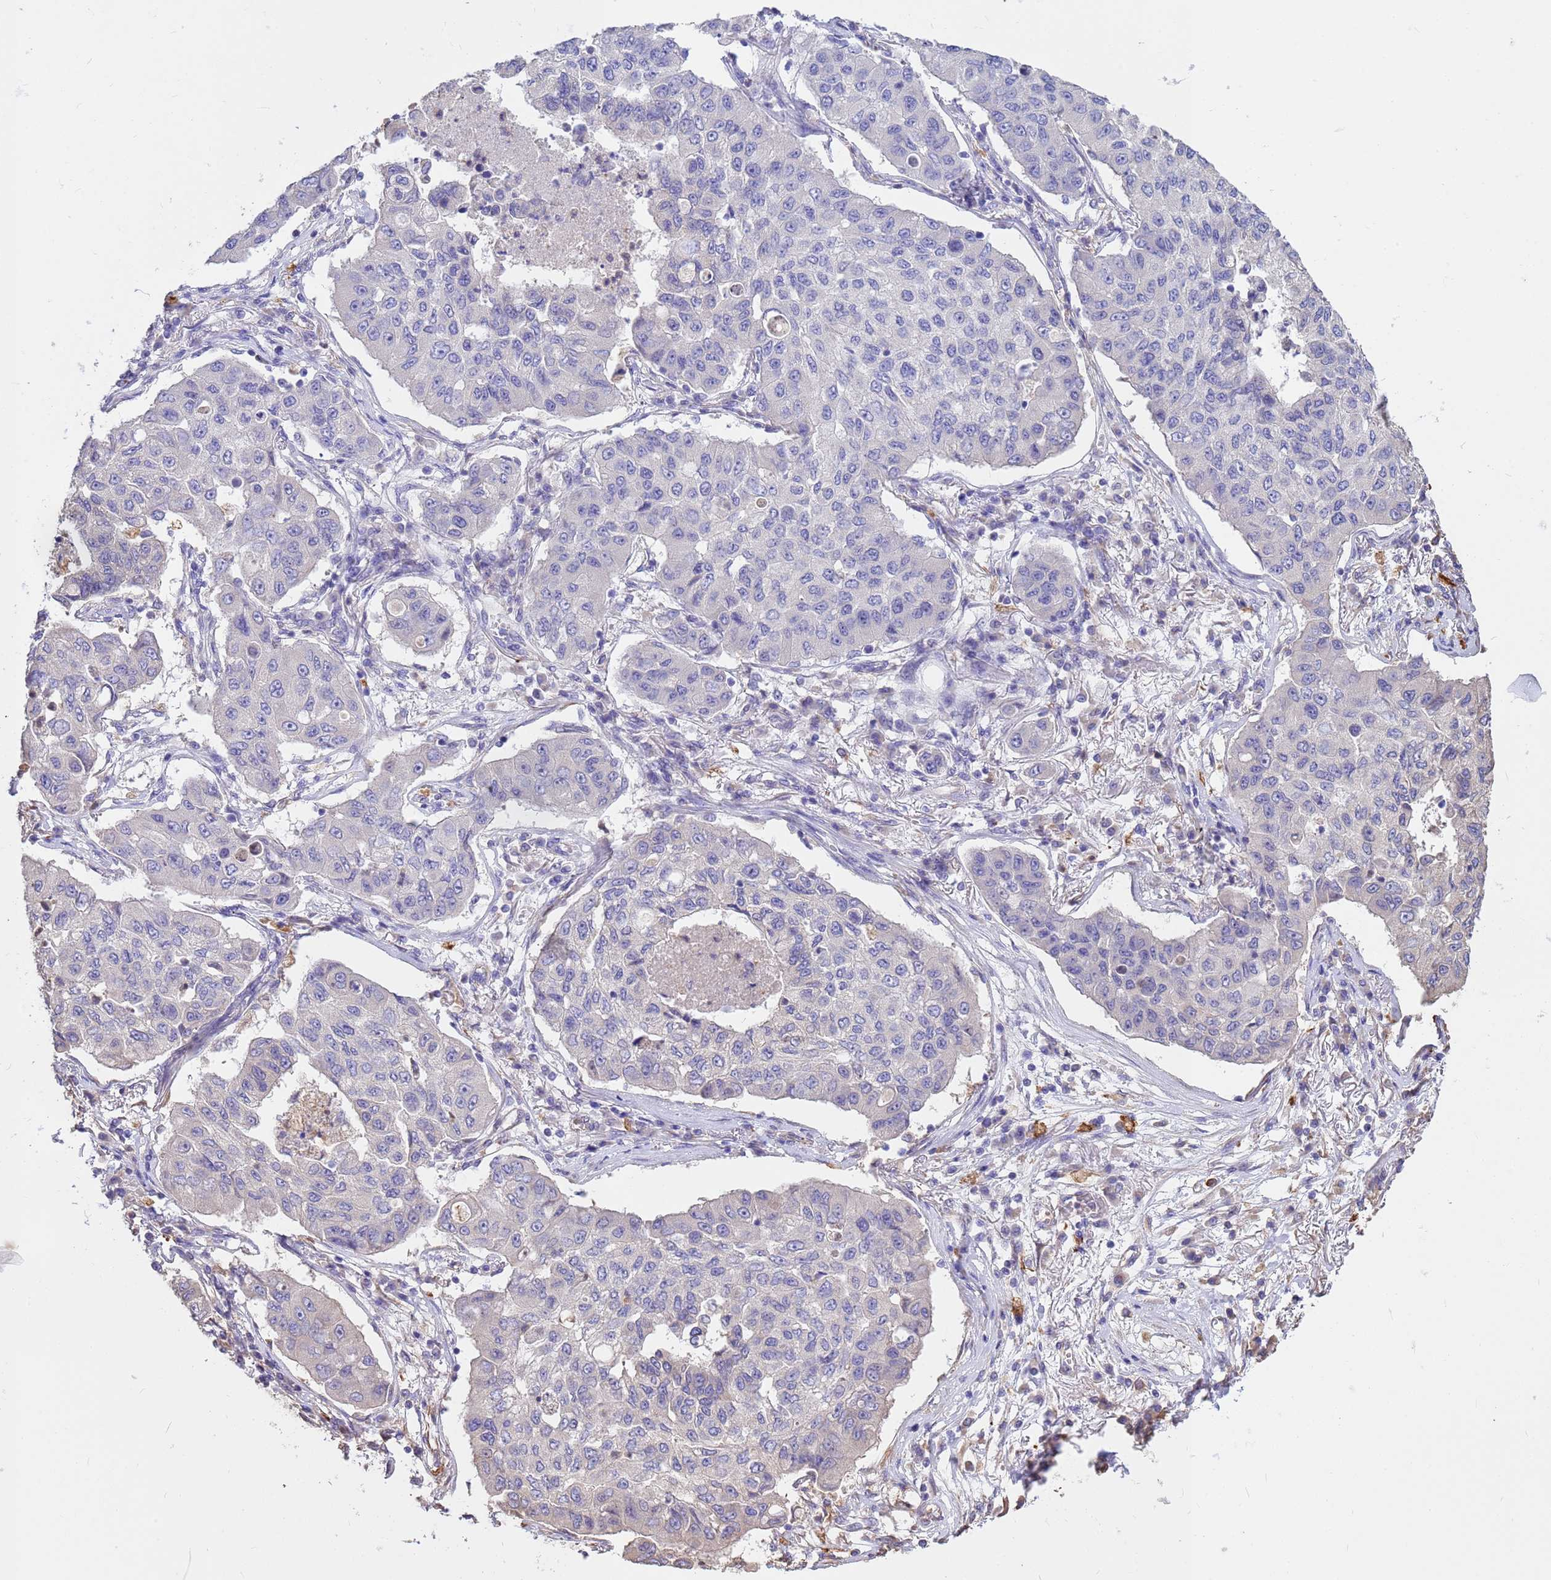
{"staining": {"intensity": "negative", "quantity": "none", "location": "none"}, "tissue": "lung cancer", "cell_type": "Tumor cells", "image_type": "cancer", "snomed": [{"axis": "morphology", "description": "Squamous cell carcinoma, NOS"}, {"axis": "topography", "description": "Lung"}], "caption": "Image shows no protein expression in tumor cells of squamous cell carcinoma (lung) tissue.", "gene": "TCEAL3", "patient": {"sex": "male", "age": 74}}